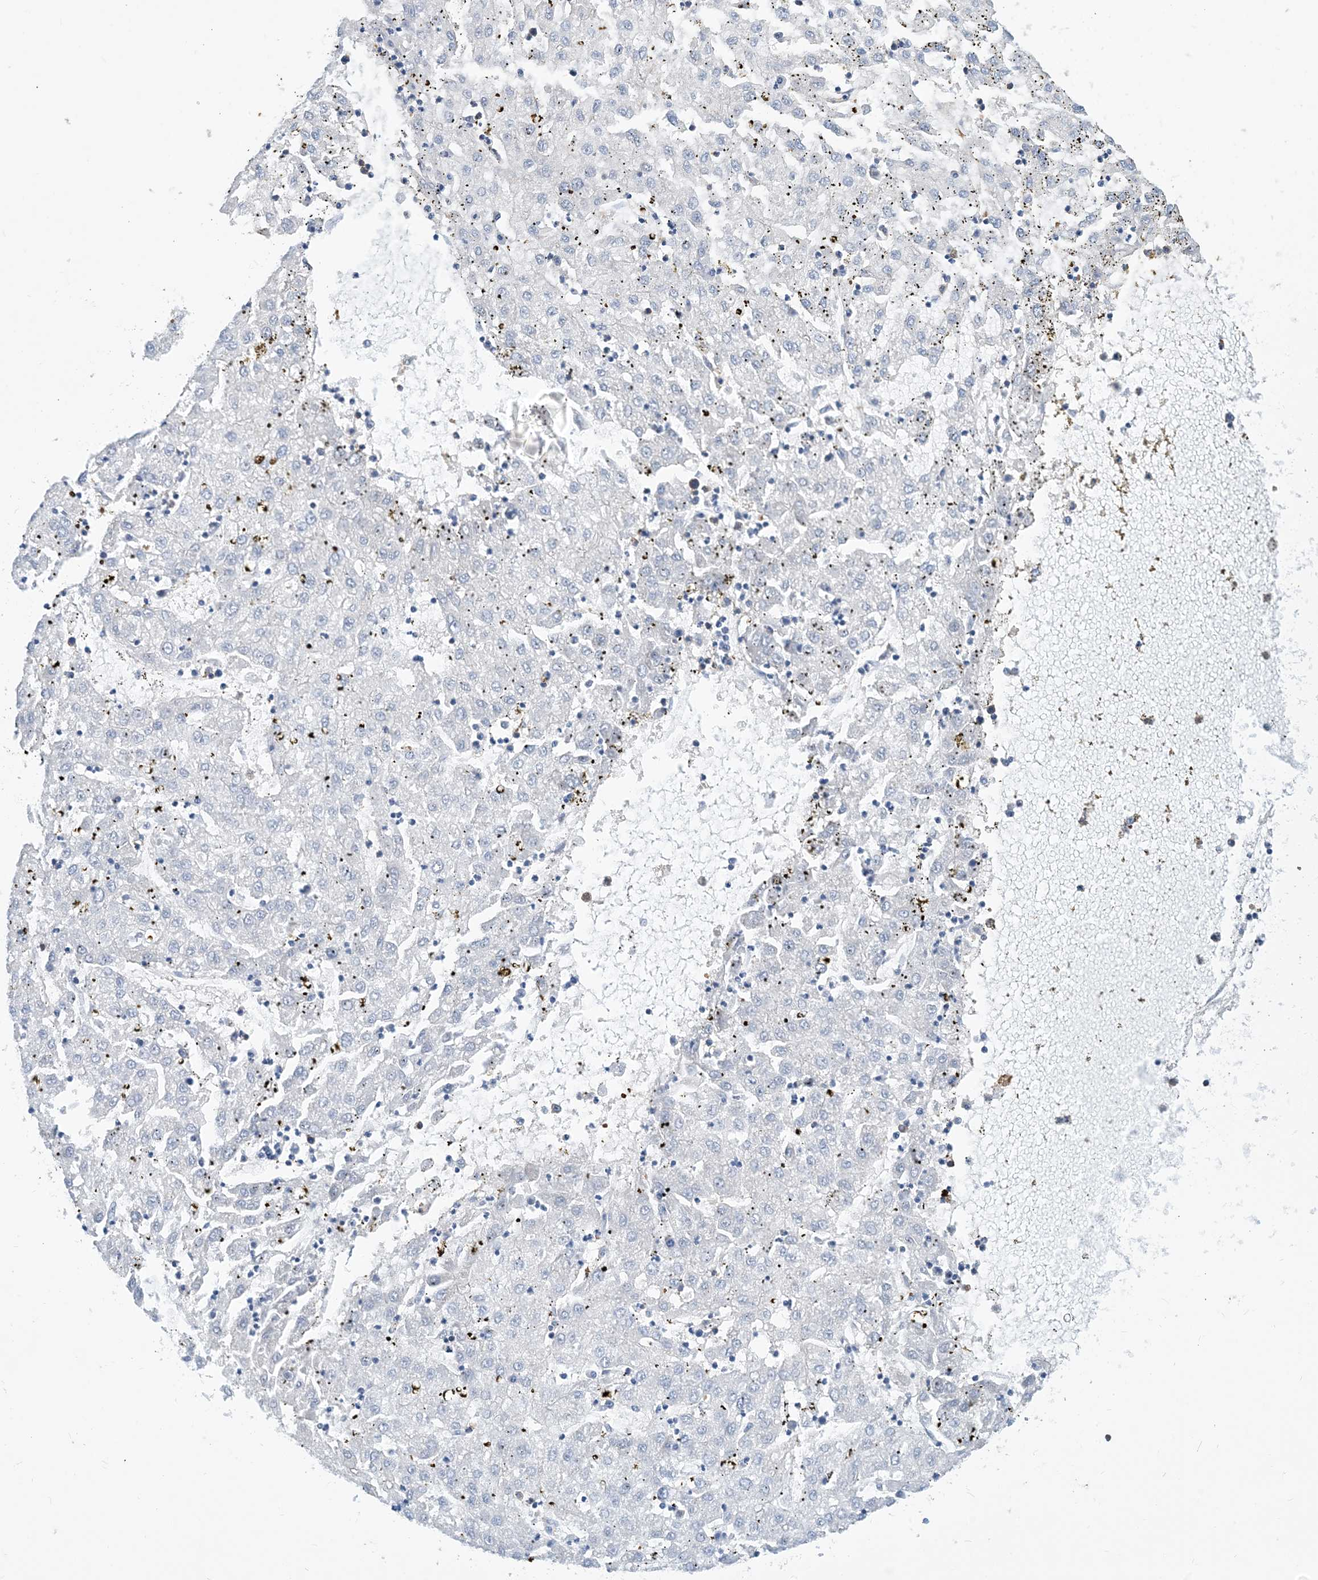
{"staining": {"intensity": "negative", "quantity": "none", "location": "none"}, "tissue": "liver cancer", "cell_type": "Tumor cells", "image_type": "cancer", "snomed": [{"axis": "morphology", "description": "Carcinoma, Hepatocellular, NOS"}, {"axis": "topography", "description": "Liver"}], "caption": "This is an IHC image of liver cancer (hepatocellular carcinoma). There is no staining in tumor cells.", "gene": "DYNC1LI1", "patient": {"sex": "male", "age": 72}}